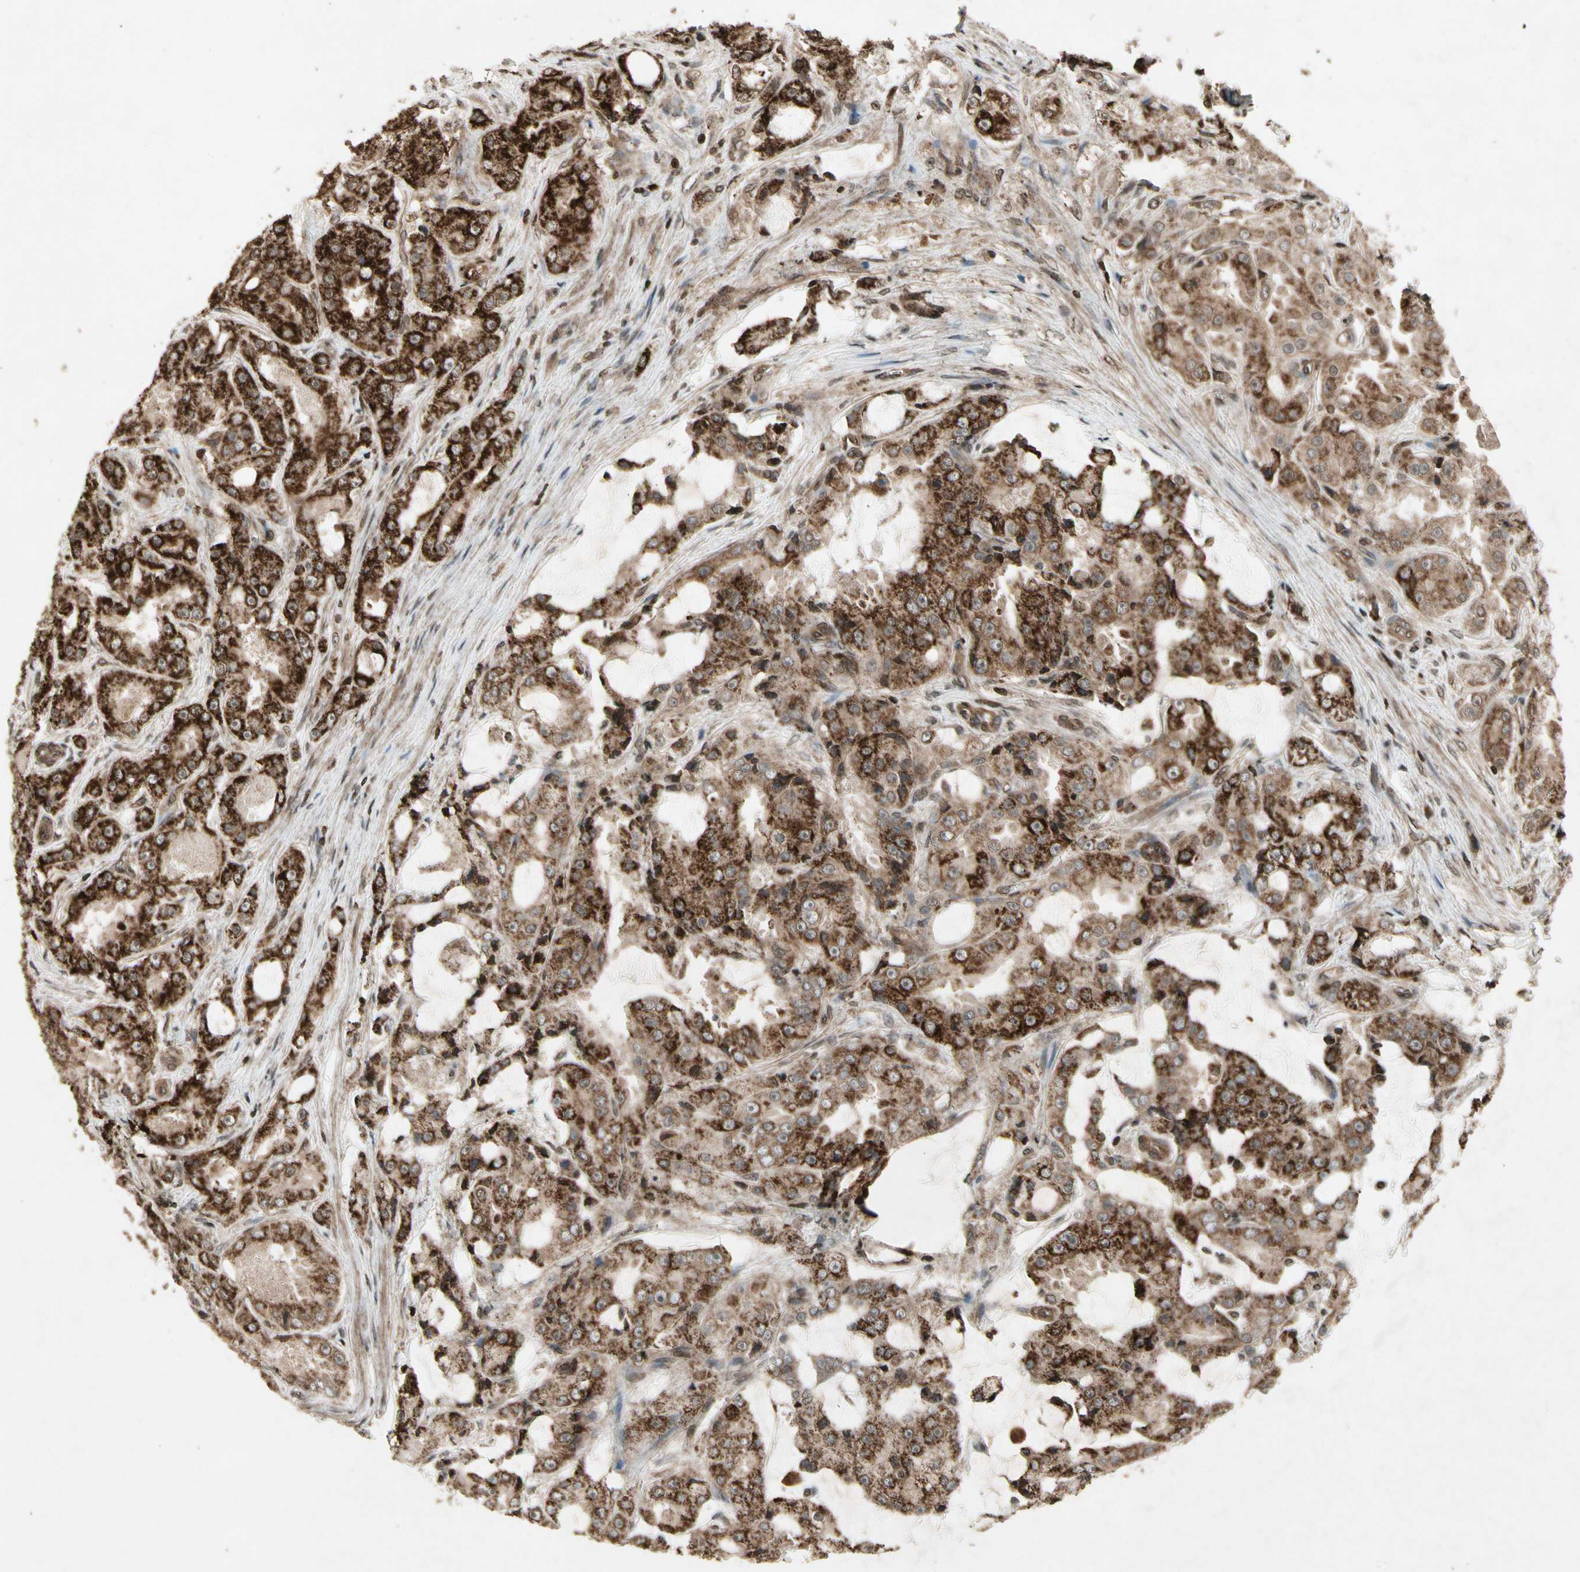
{"staining": {"intensity": "strong", "quantity": ">75%", "location": "cytoplasmic/membranous"}, "tissue": "prostate cancer", "cell_type": "Tumor cells", "image_type": "cancer", "snomed": [{"axis": "morphology", "description": "Adenocarcinoma, High grade"}, {"axis": "topography", "description": "Prostate"}], "caption": "Protein staining demonstrates strong cytoplasmic/membranous staining in approximately >75% of tumor cells in prostate cancer.", "gene": "GLRX", "patient": {"sex": "male", "age": 73}}